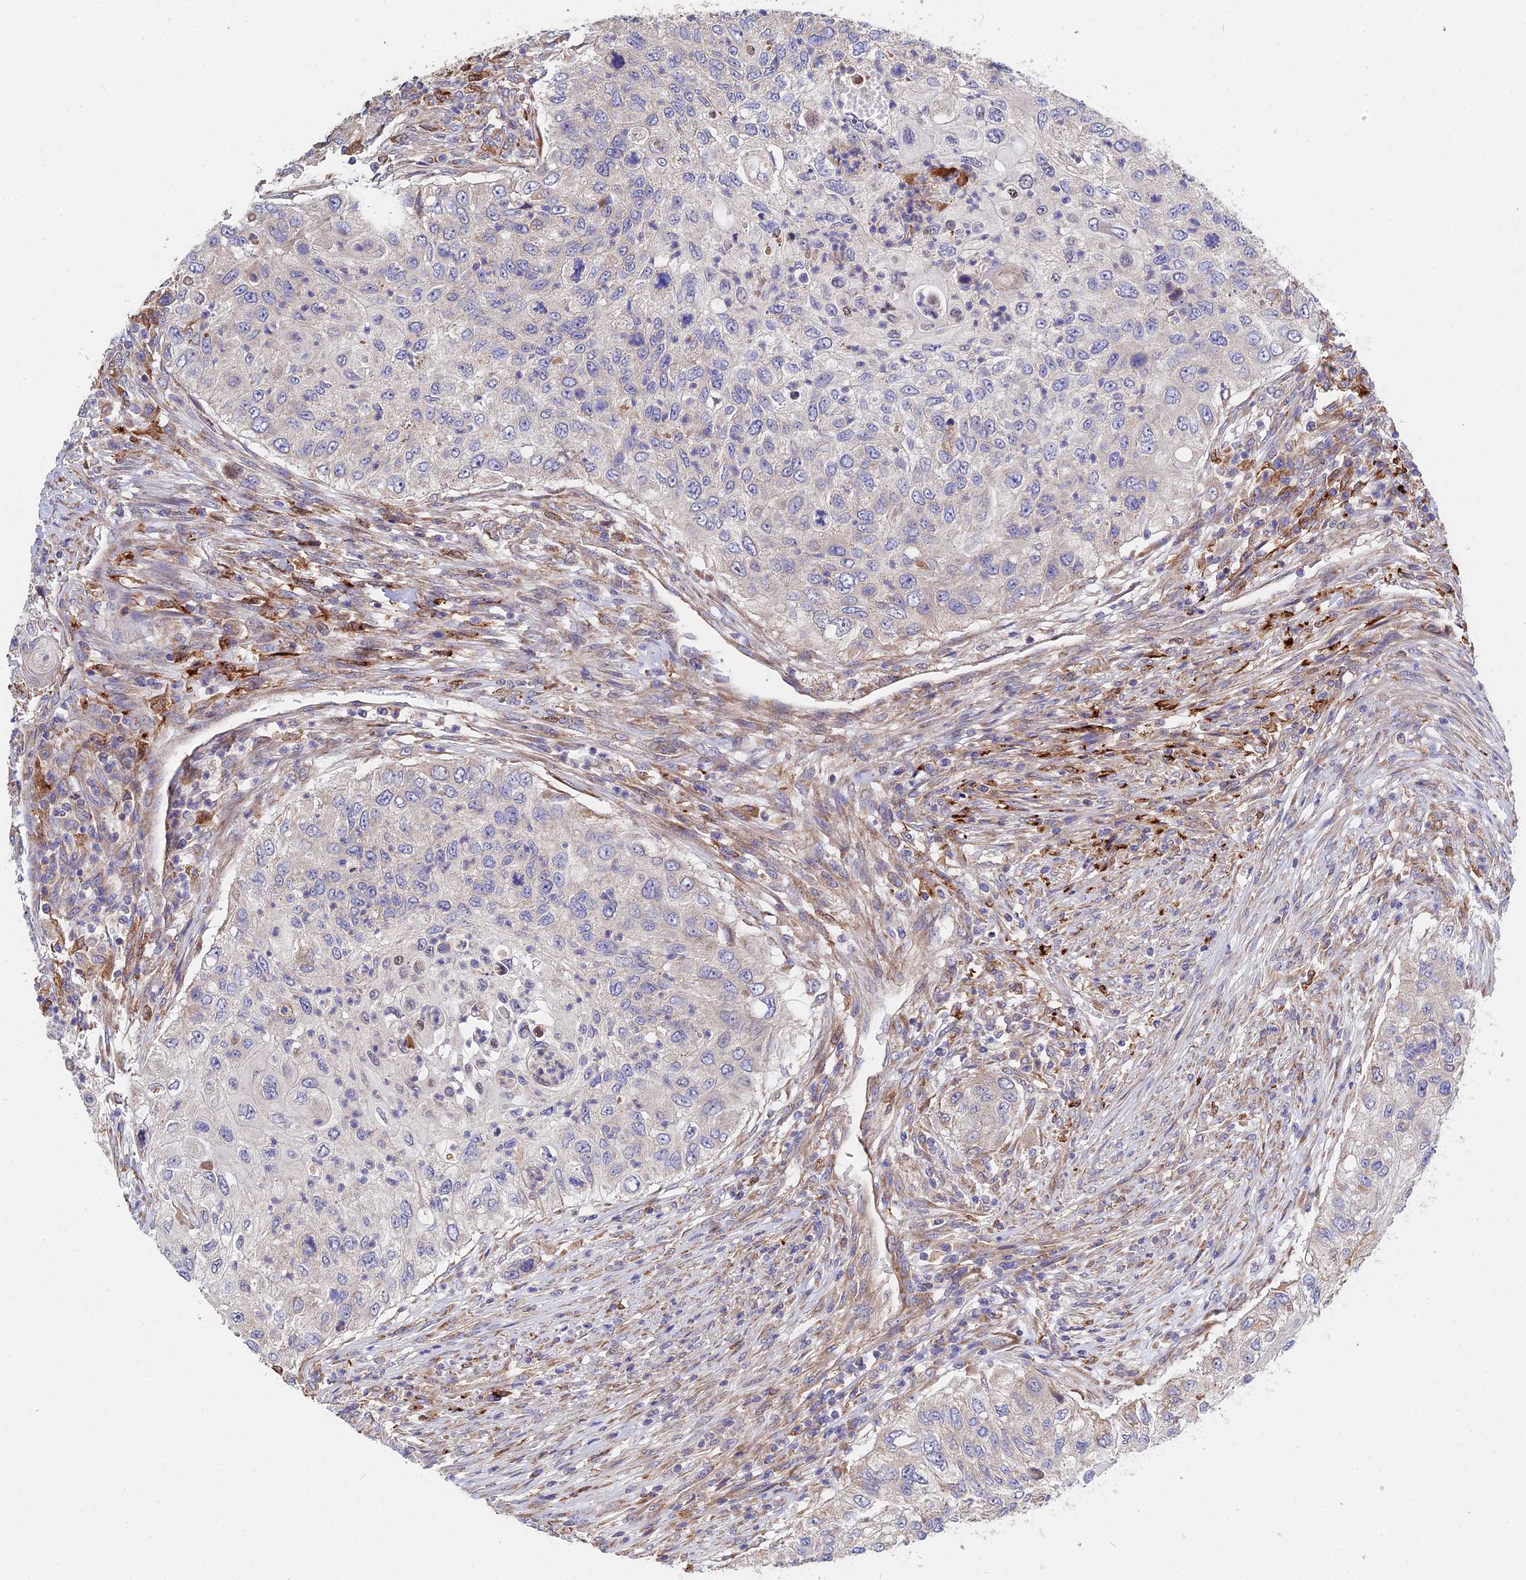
{"staining": {"intensity": "negative", "quantity": "none", "location": "none"}, "tissue": "urothelial cancer", "cell_type": "Tumor cells", "image_type": "cancer", "snomed": [{"axis": "morphology", "description": "Urothelial carcinoma, High grade"}, {"axis": "topography", "description": "Urinary bladder"}], "caption": "Protein analysis of urothelial carcinoma (high-grade) shows no significant positivity in tumor cells.", "gene": "CDC37L1", "patient": {"sex": "female", "age": 60}}